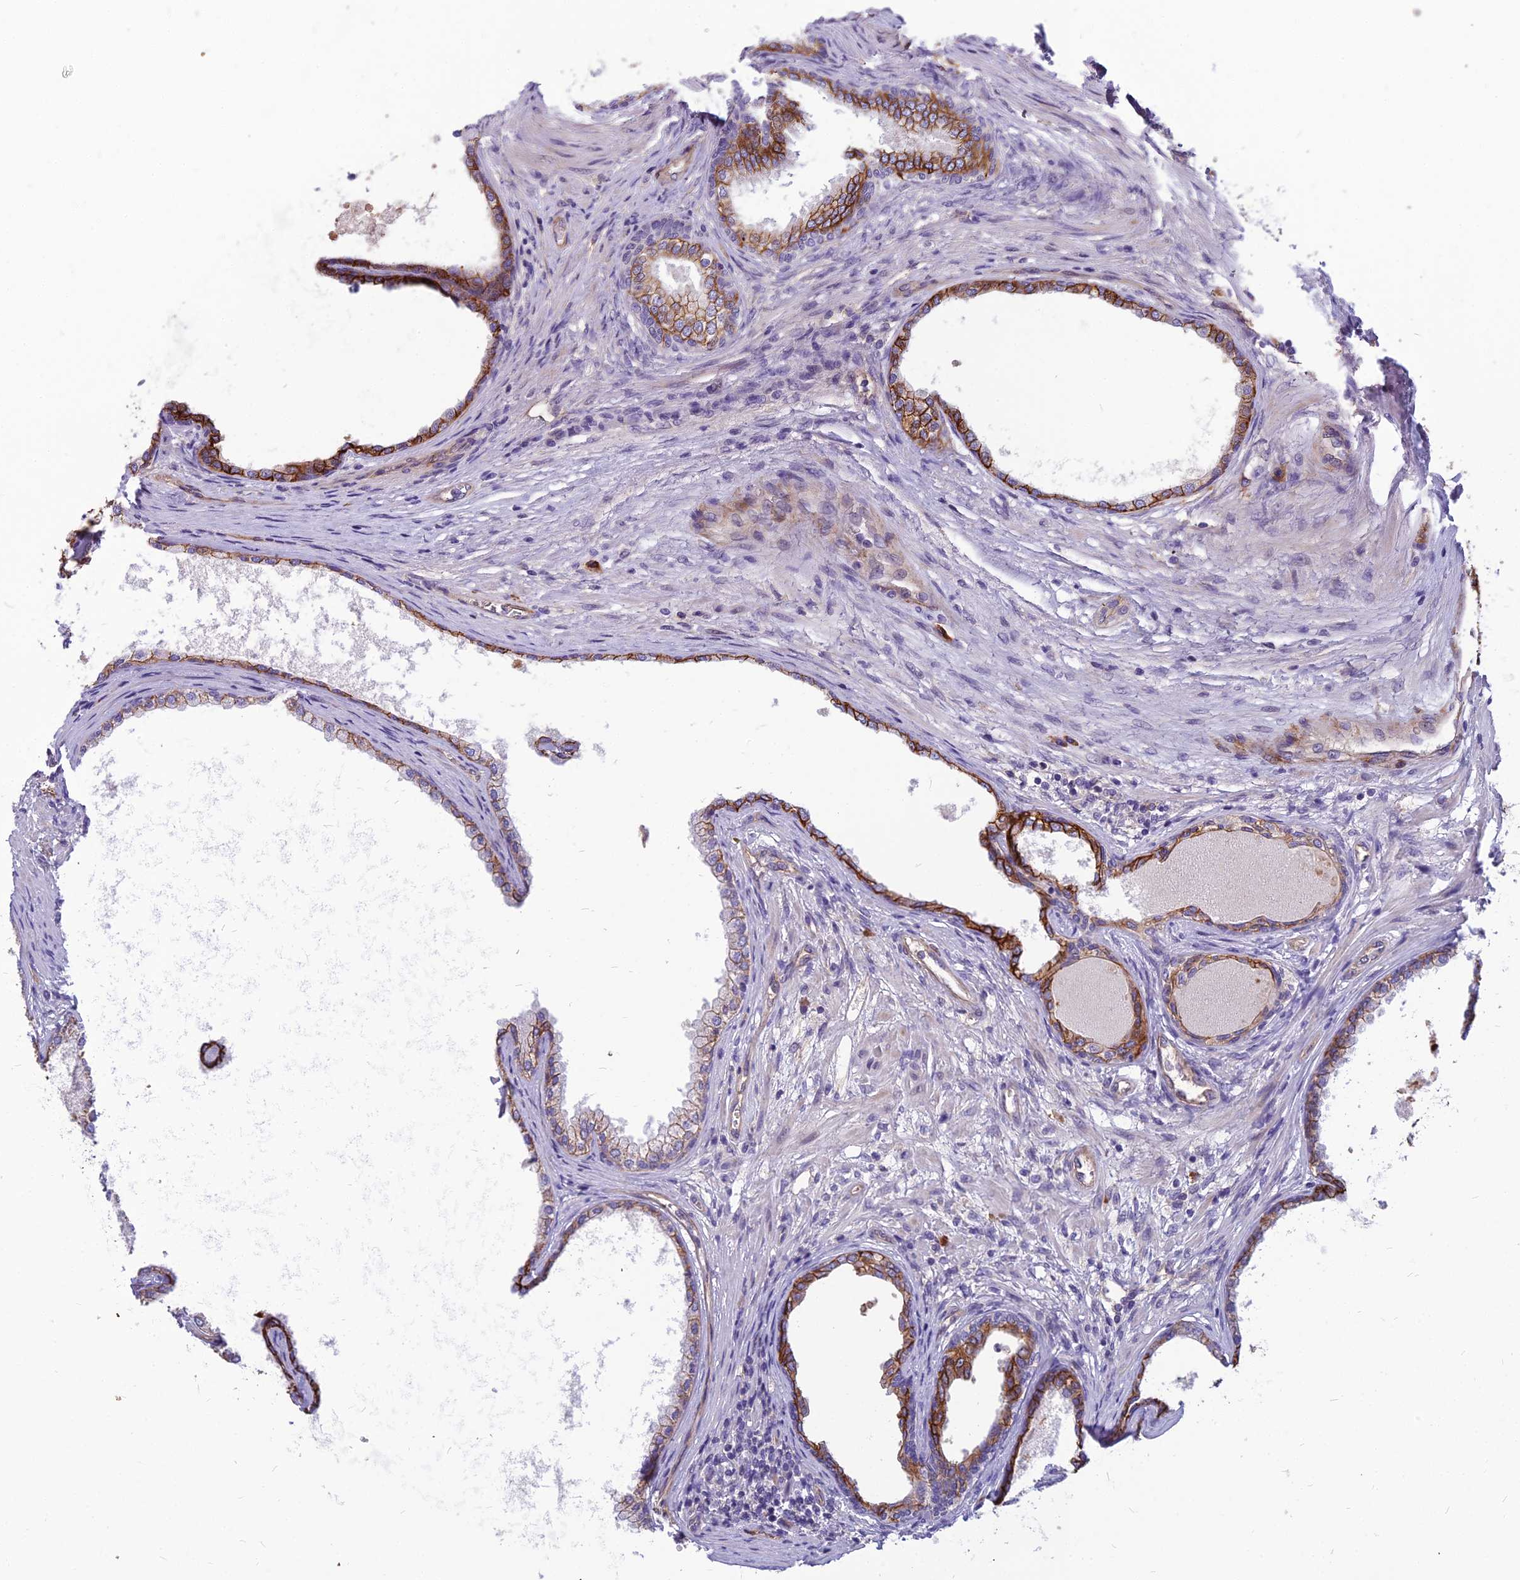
{"staining": {"intensity": "strong", "quantity": ">75%", "location": "cytoplasmic/membranous"}, "tissue": "prostate", "cell_type": "Glandular cells", "image_type": "normal", "snomed": [{"axis": "morphology", "description": "Normal tissue, NOS"}, {"axis": "topography", "description": "Prostate"}], "caption": "Immunohistochemistry (IHC) micrograph of benign prostate: human prostate stained using immunohistochemistry displays high levels of strong protein expression localized specifically in the cytoplasmic/membranous of glandular cells, appearing as a cytoplasmic/membranous brown color.", "gene": "TSPAN15", "patient": {"sex": "male", "age": 76}}